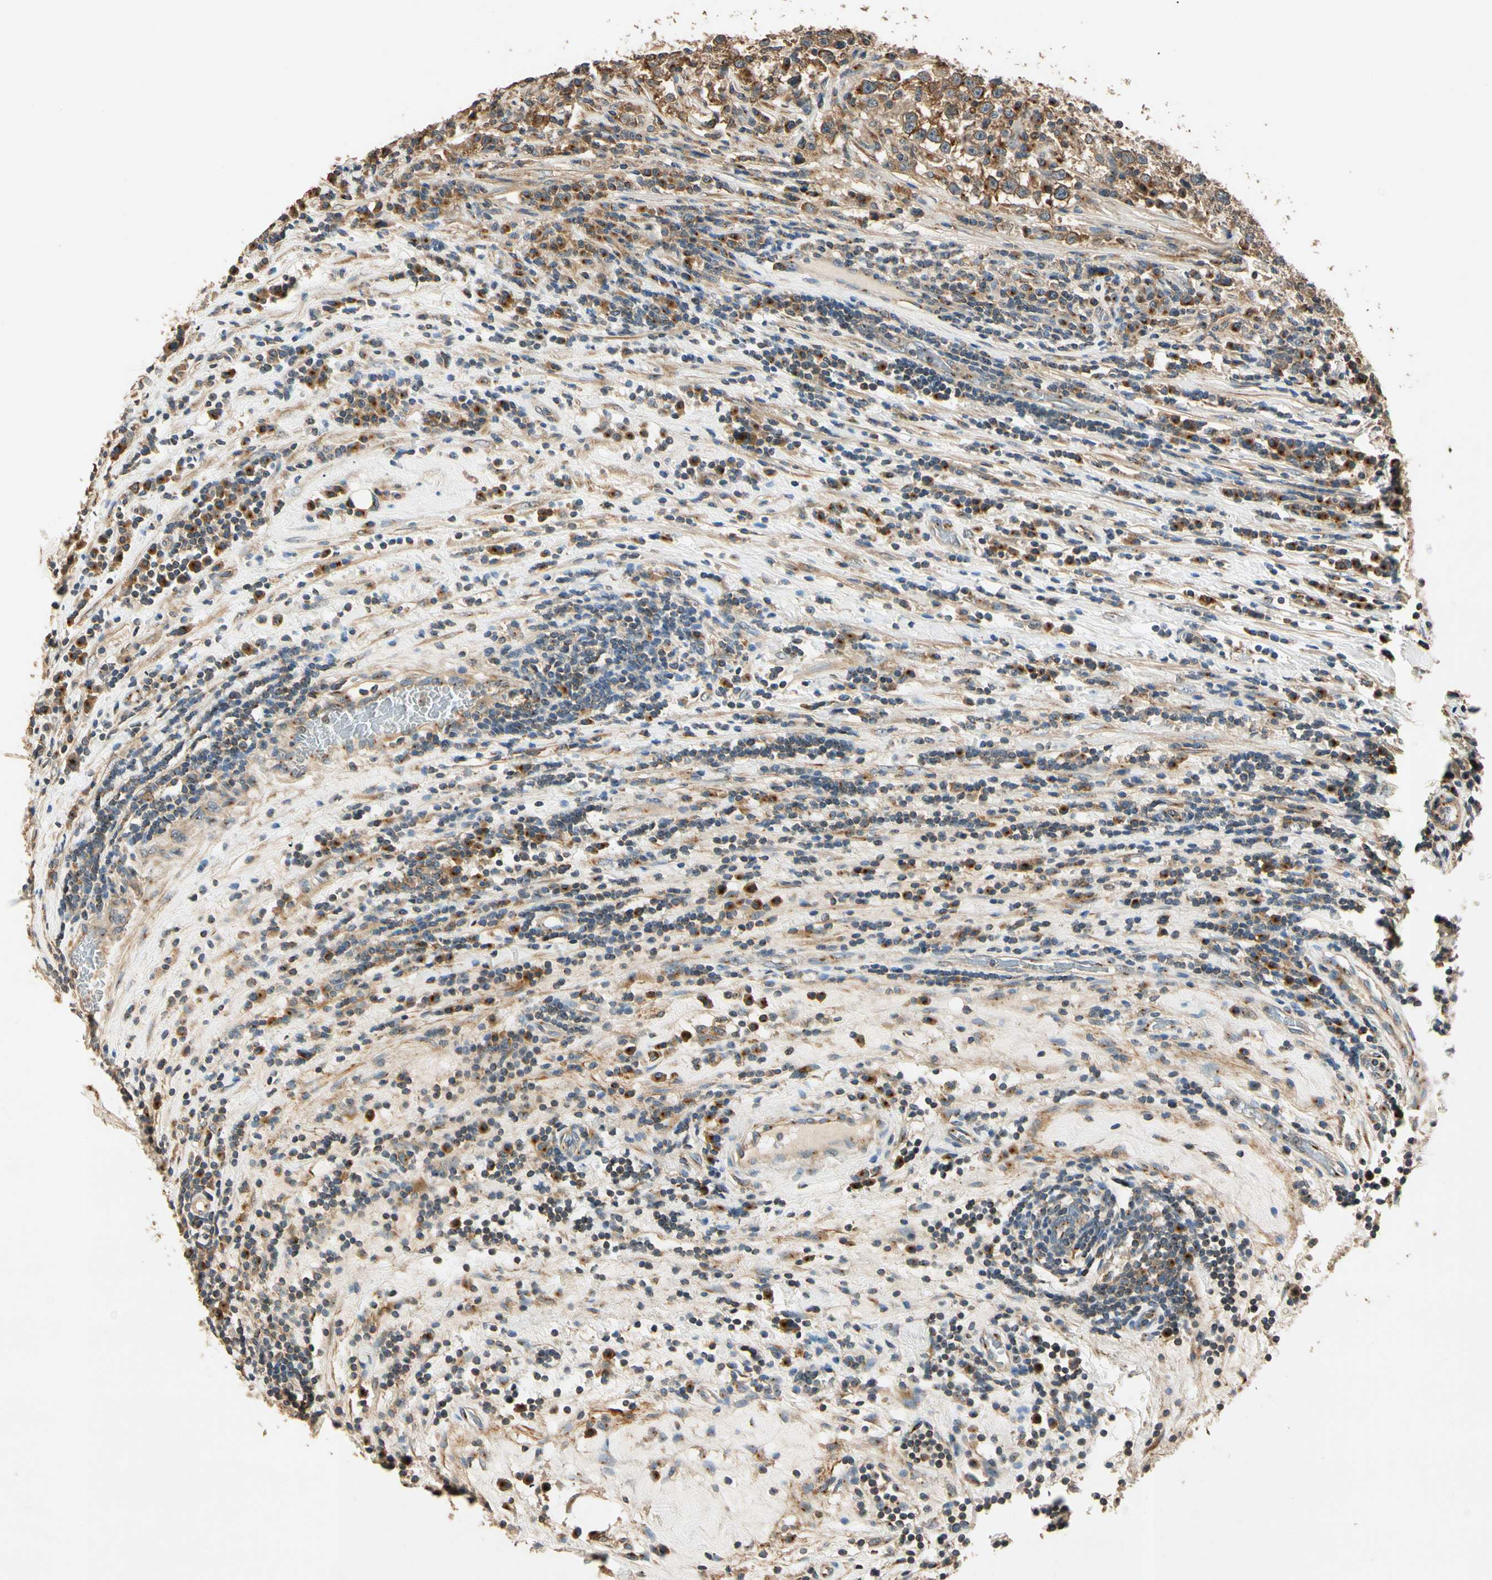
{"staining": {"intensity": "moderate", "quantity": ">75%", "location": "cytoplasmic/membranous"}, "tissue": "testis cancer", "cell_type": "Tumor cells", "image_type": "cancer", "snomed": [{"axis": "morphology", "description": "Seminoma, NOS"}, {"axis": "topography", "description": "Testis"}], "caption": "There is medium levels of moderate cytoplasmic/membranous staining in tumor cells of testis cancer, as demonstrated by immunohistochemical staining (brown color).", "gene": "AKAP9", "patient": {"sex": "male", "age": 43}}